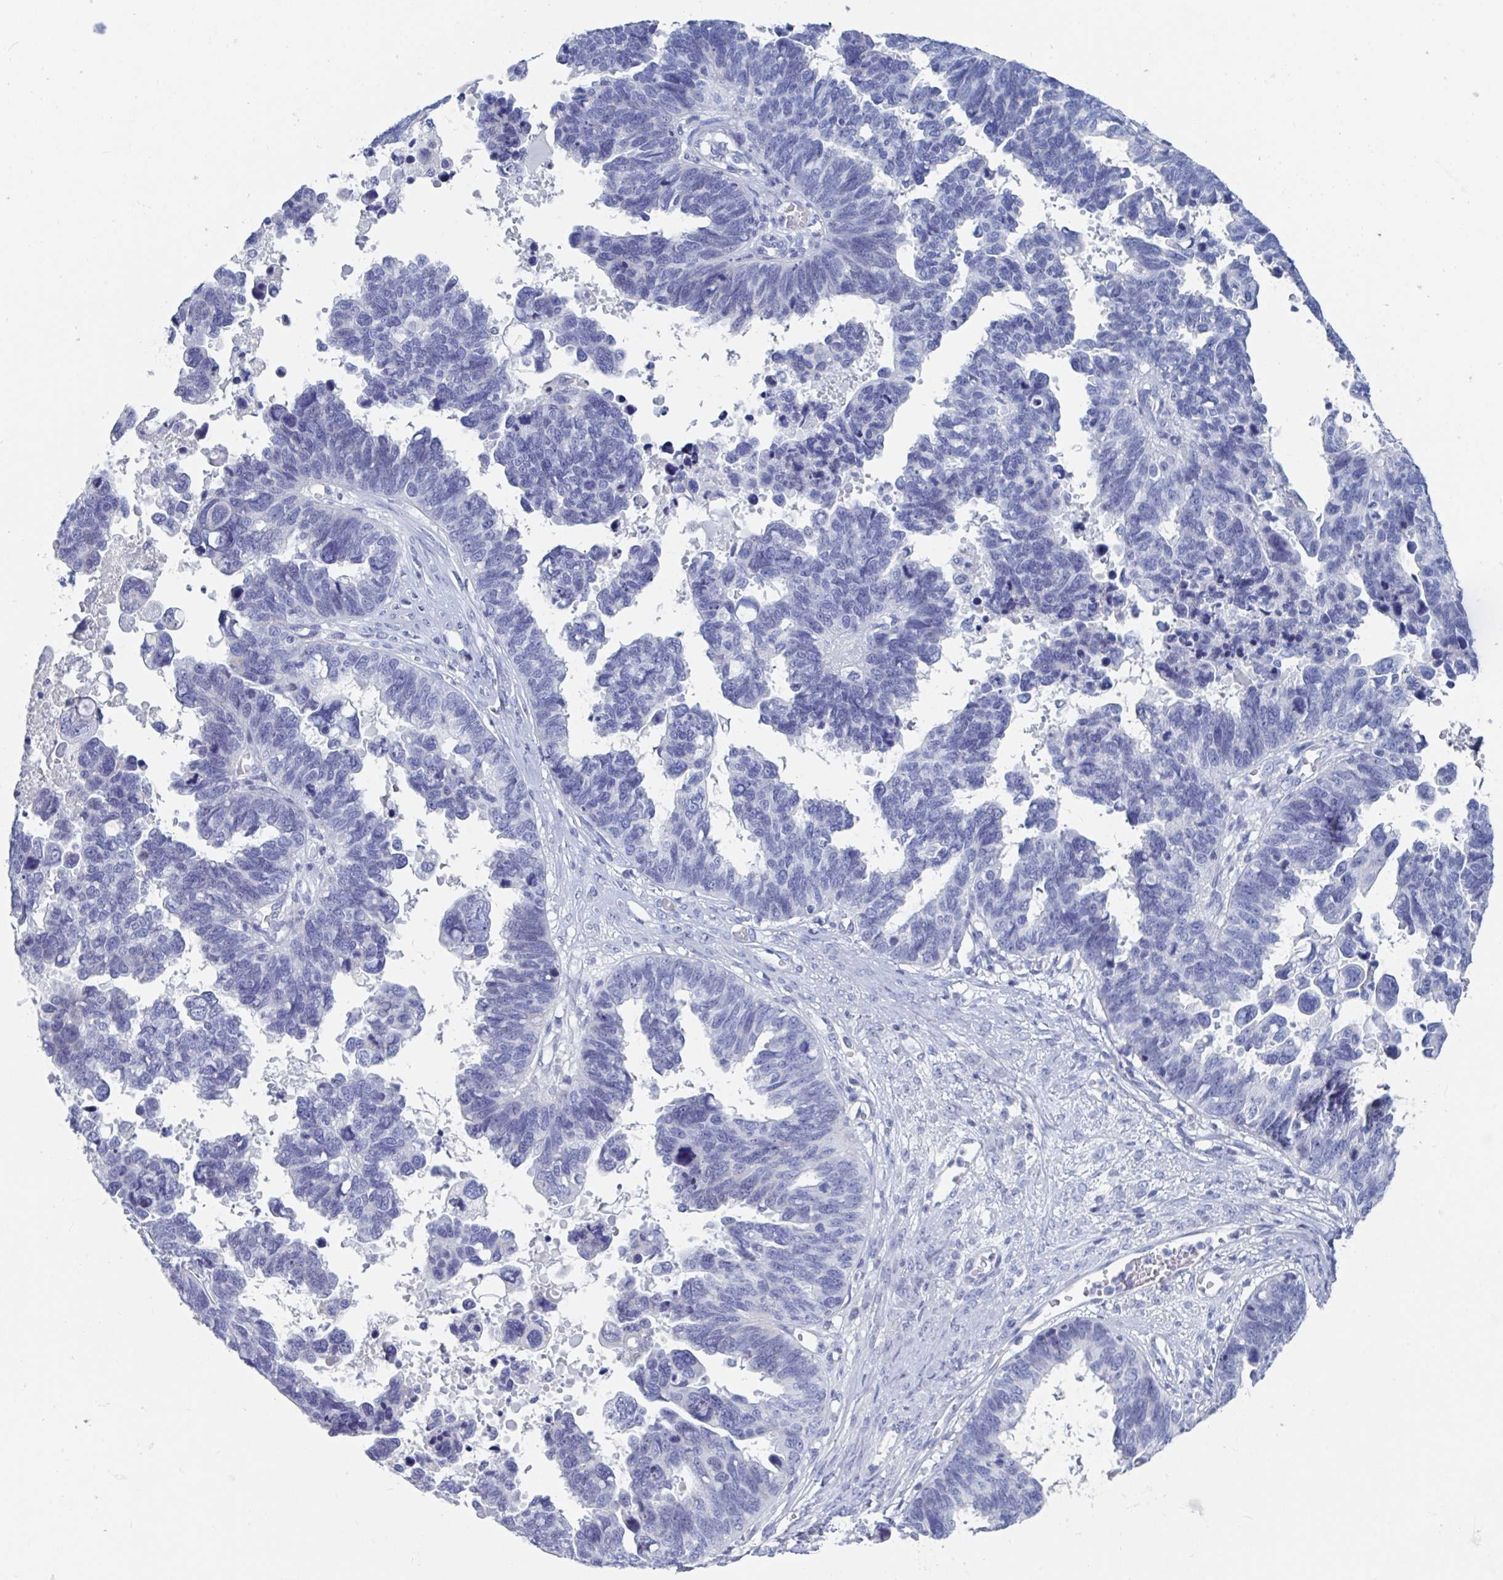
{"staining": {"intensity": "negative", "quantity": "none", "location": "none"}, "tissue": "ovarian cancer", "cell_type": "Tumor cells", "image_type": "cancer", "snomed": [{"axis": "morphology", "description": "Cystadenocarcinoma, serous, NOS"}, {"axis": "topography", "description": "Ovary"}], "caption": "Tumor cells show no significant protein expression in serous cystadenocarcinoma (ovarian). Brightfield microscopy of IHC stained with DAB (3,3'-diaminobenzidine) (brown) and hematoxylin (blue), captured at high magnification.", "gene": "DPEP3", "patient": {"sex": "female", "age": 60}}